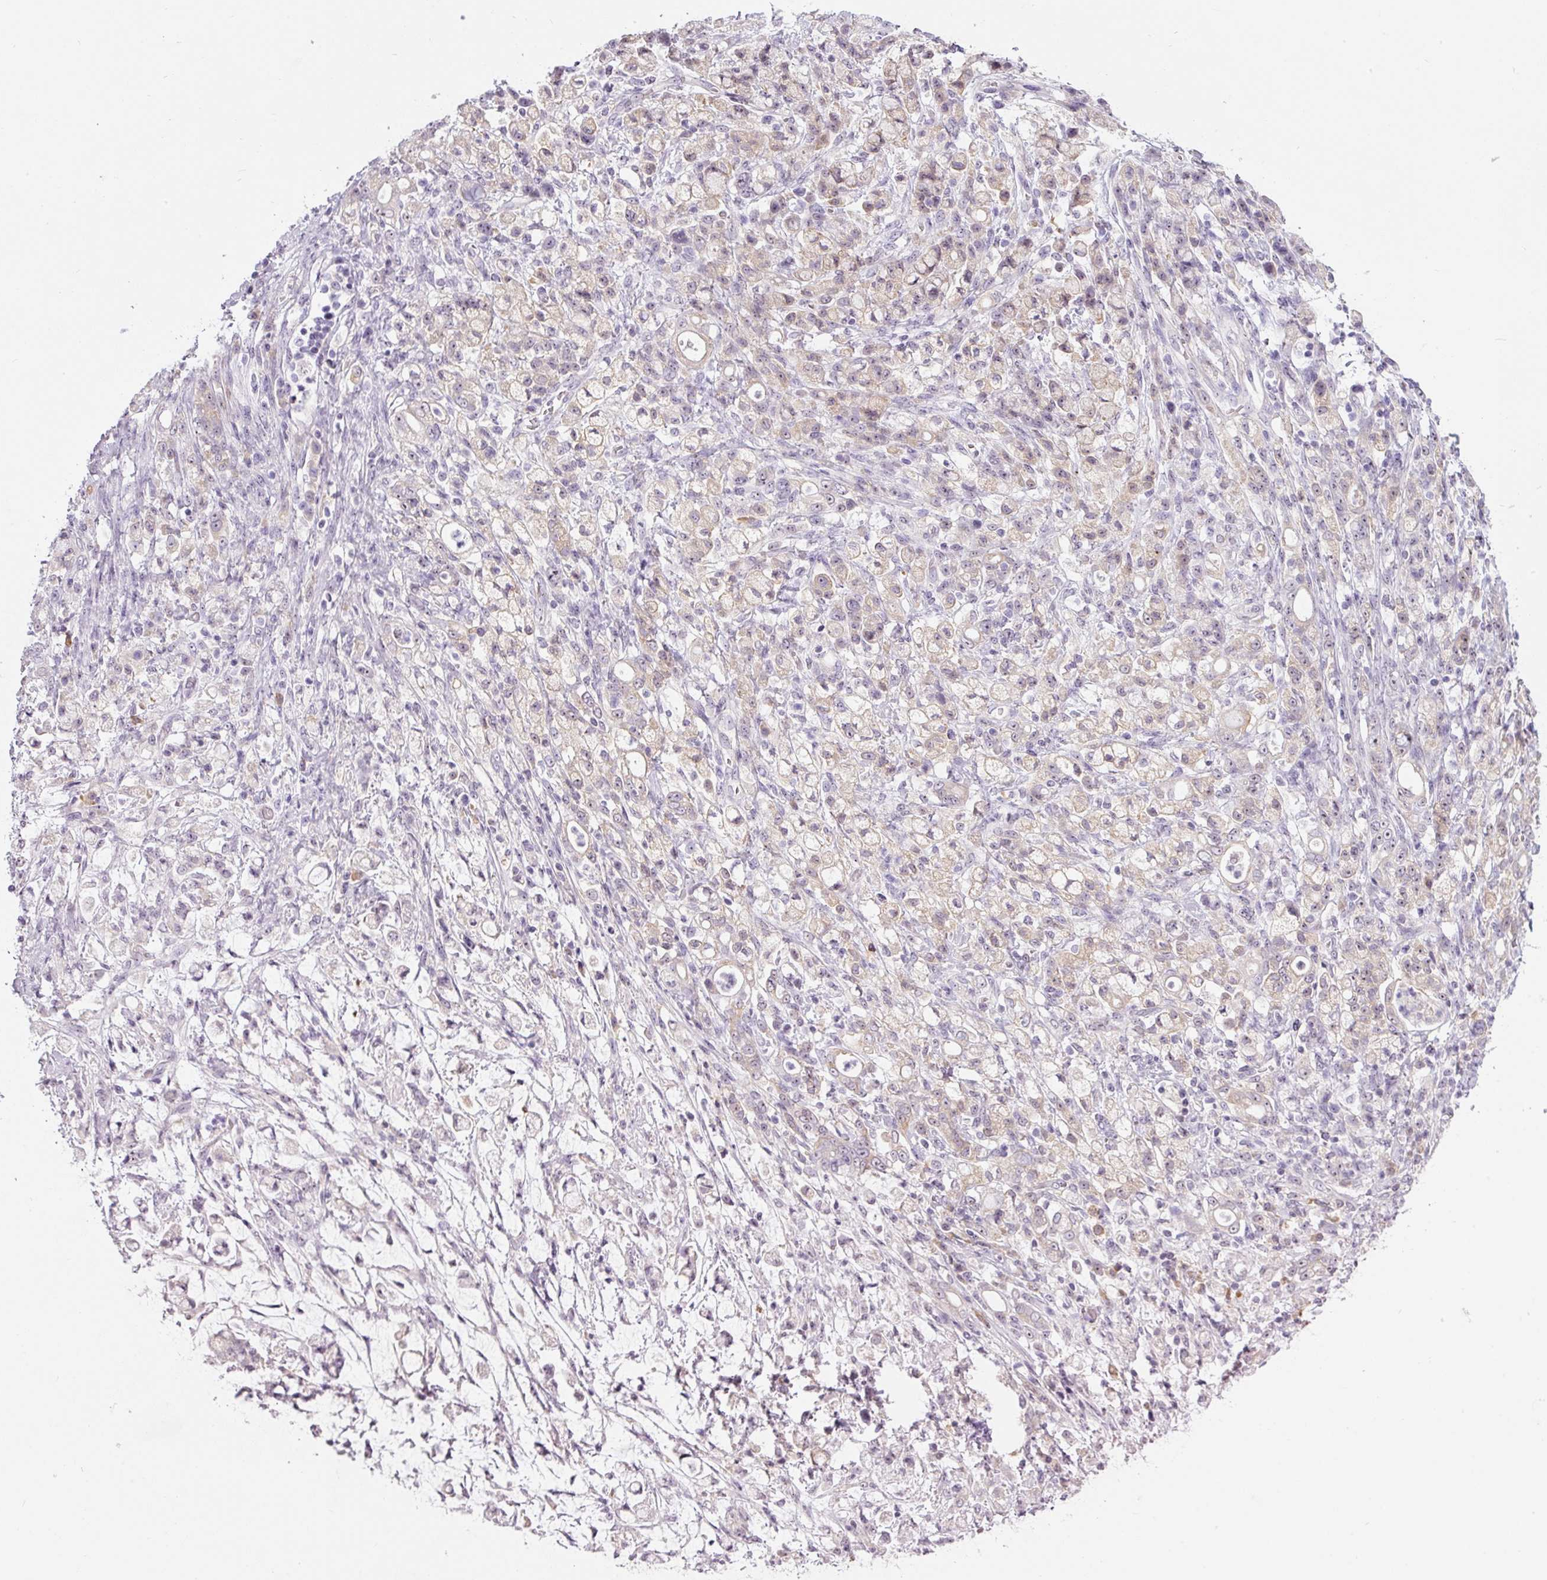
{"staining": {"intensity": "weak", "quantity": "<25%", "location": "cytoplasmic/membranous"}, "tissue": "stomach cancer", "cell_type": "Tumor cells", "image_type": "cancer", "snomed": [{"axis": "morphology", "description": "Adenocarcinoma, NOS"}, {"axis": "topography", "description": "Stomach"}], "caption": "High power microscopy histopathology image of an immunohistochemistry micrograph of stomach cancer, revealing no significant staining in tumor cells.", "gene": "TMEM37", "patient": {"sex": "female", "age": 60}}